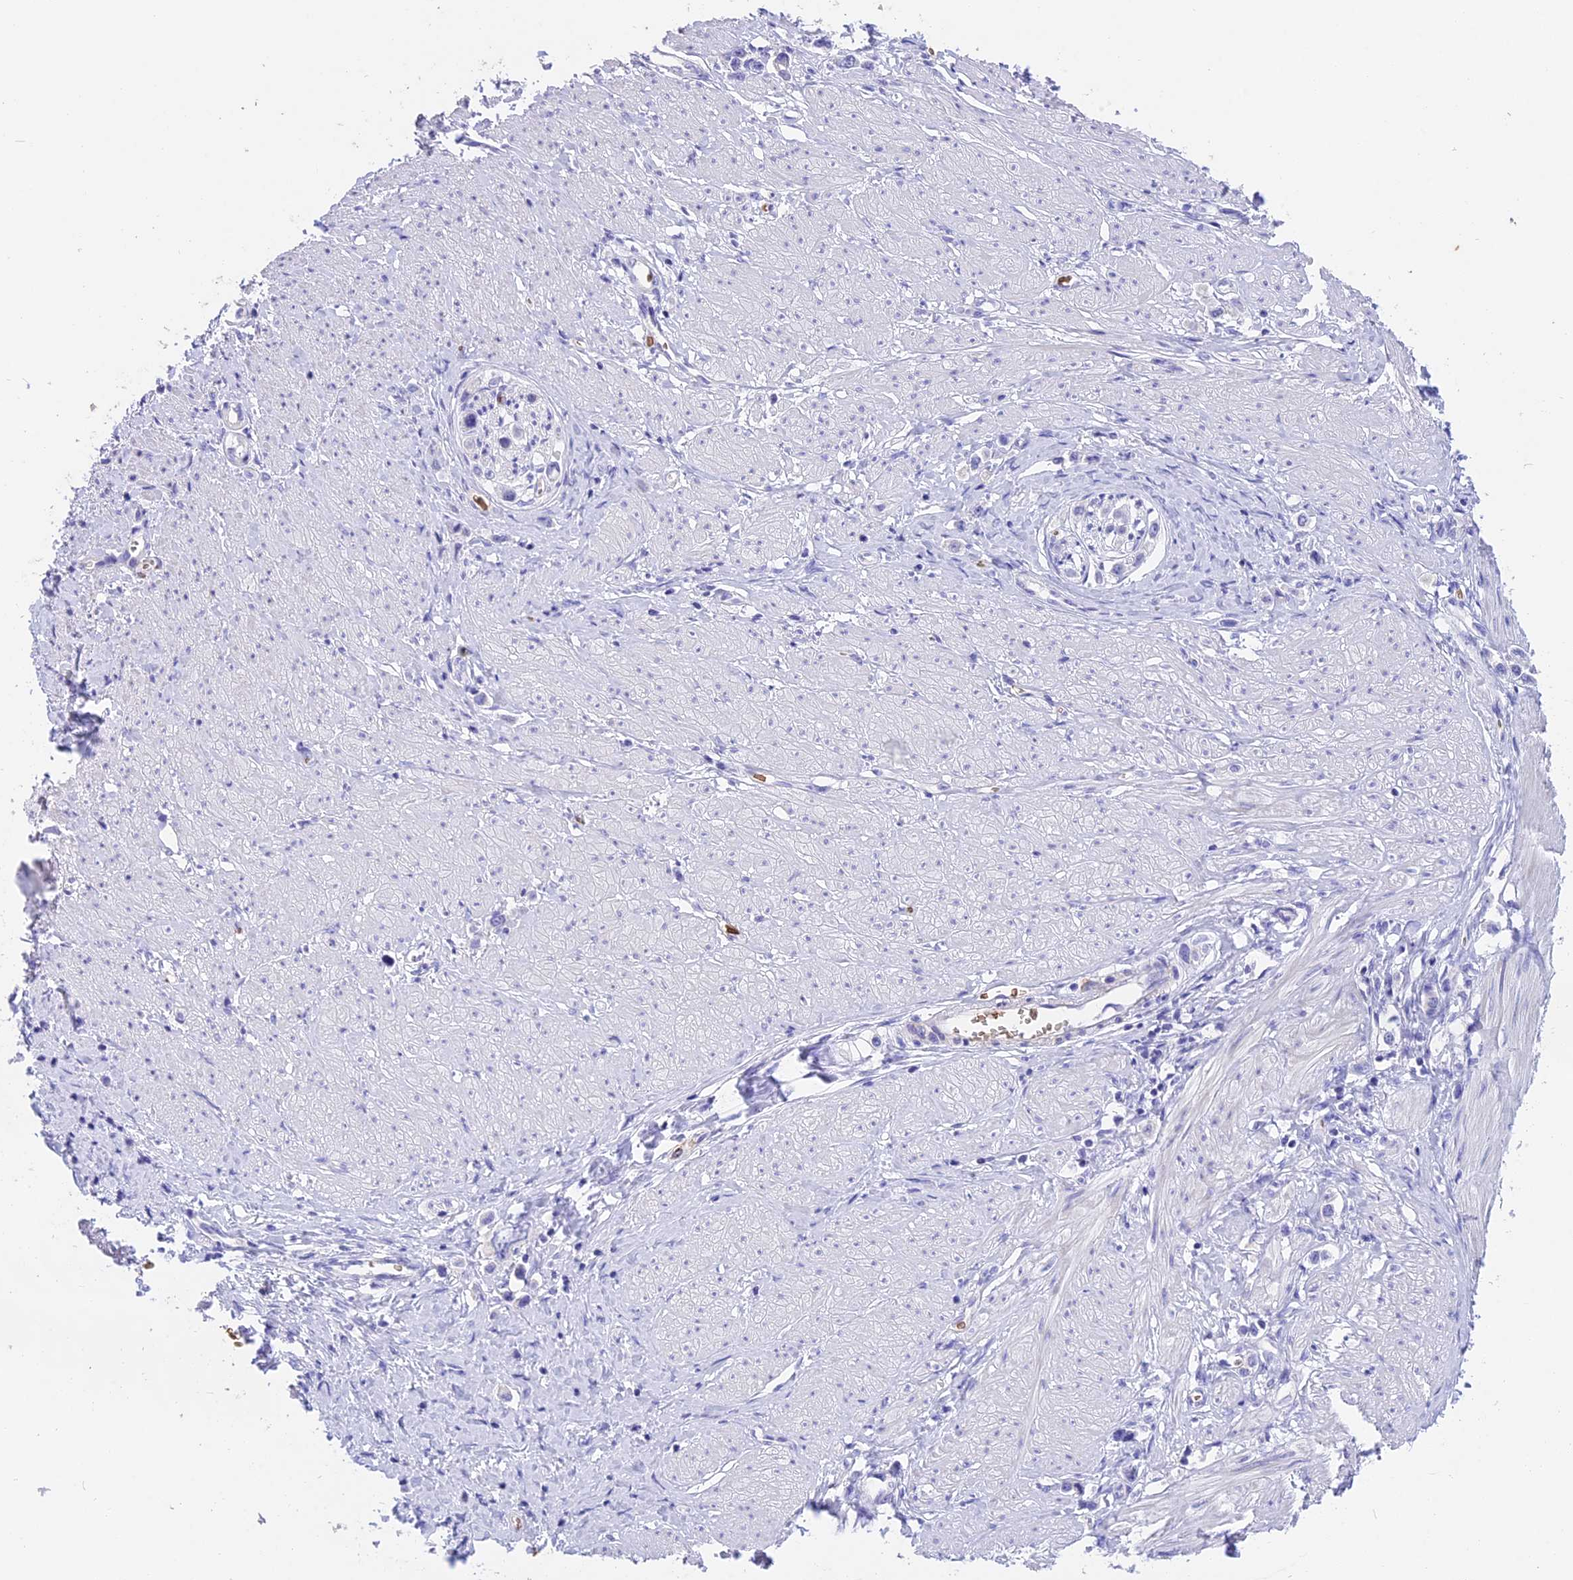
{"staining": {"intensity": "negative", "quantity": "none", "location": "none"}, "tissue": "stomach cancer", "cell_type": "Tumor cells", "image_type": "cancer", "snomed": [{"axis": "morphology", "description": "Adenocarcinoma, NOS"}, {"axis": "topography", "description": "Stomach"}], "caption": "High magnification brightfield microscopy of stomach cancer (adenocarcinoma) stained with DAB (3,3'-diaminobenzidine) (brown) and counterstained with hematoxylin (blue): tumor cells show no significant expression.", "gene": "TNNC2", "patient": {"sex": "female", "age": 65}}